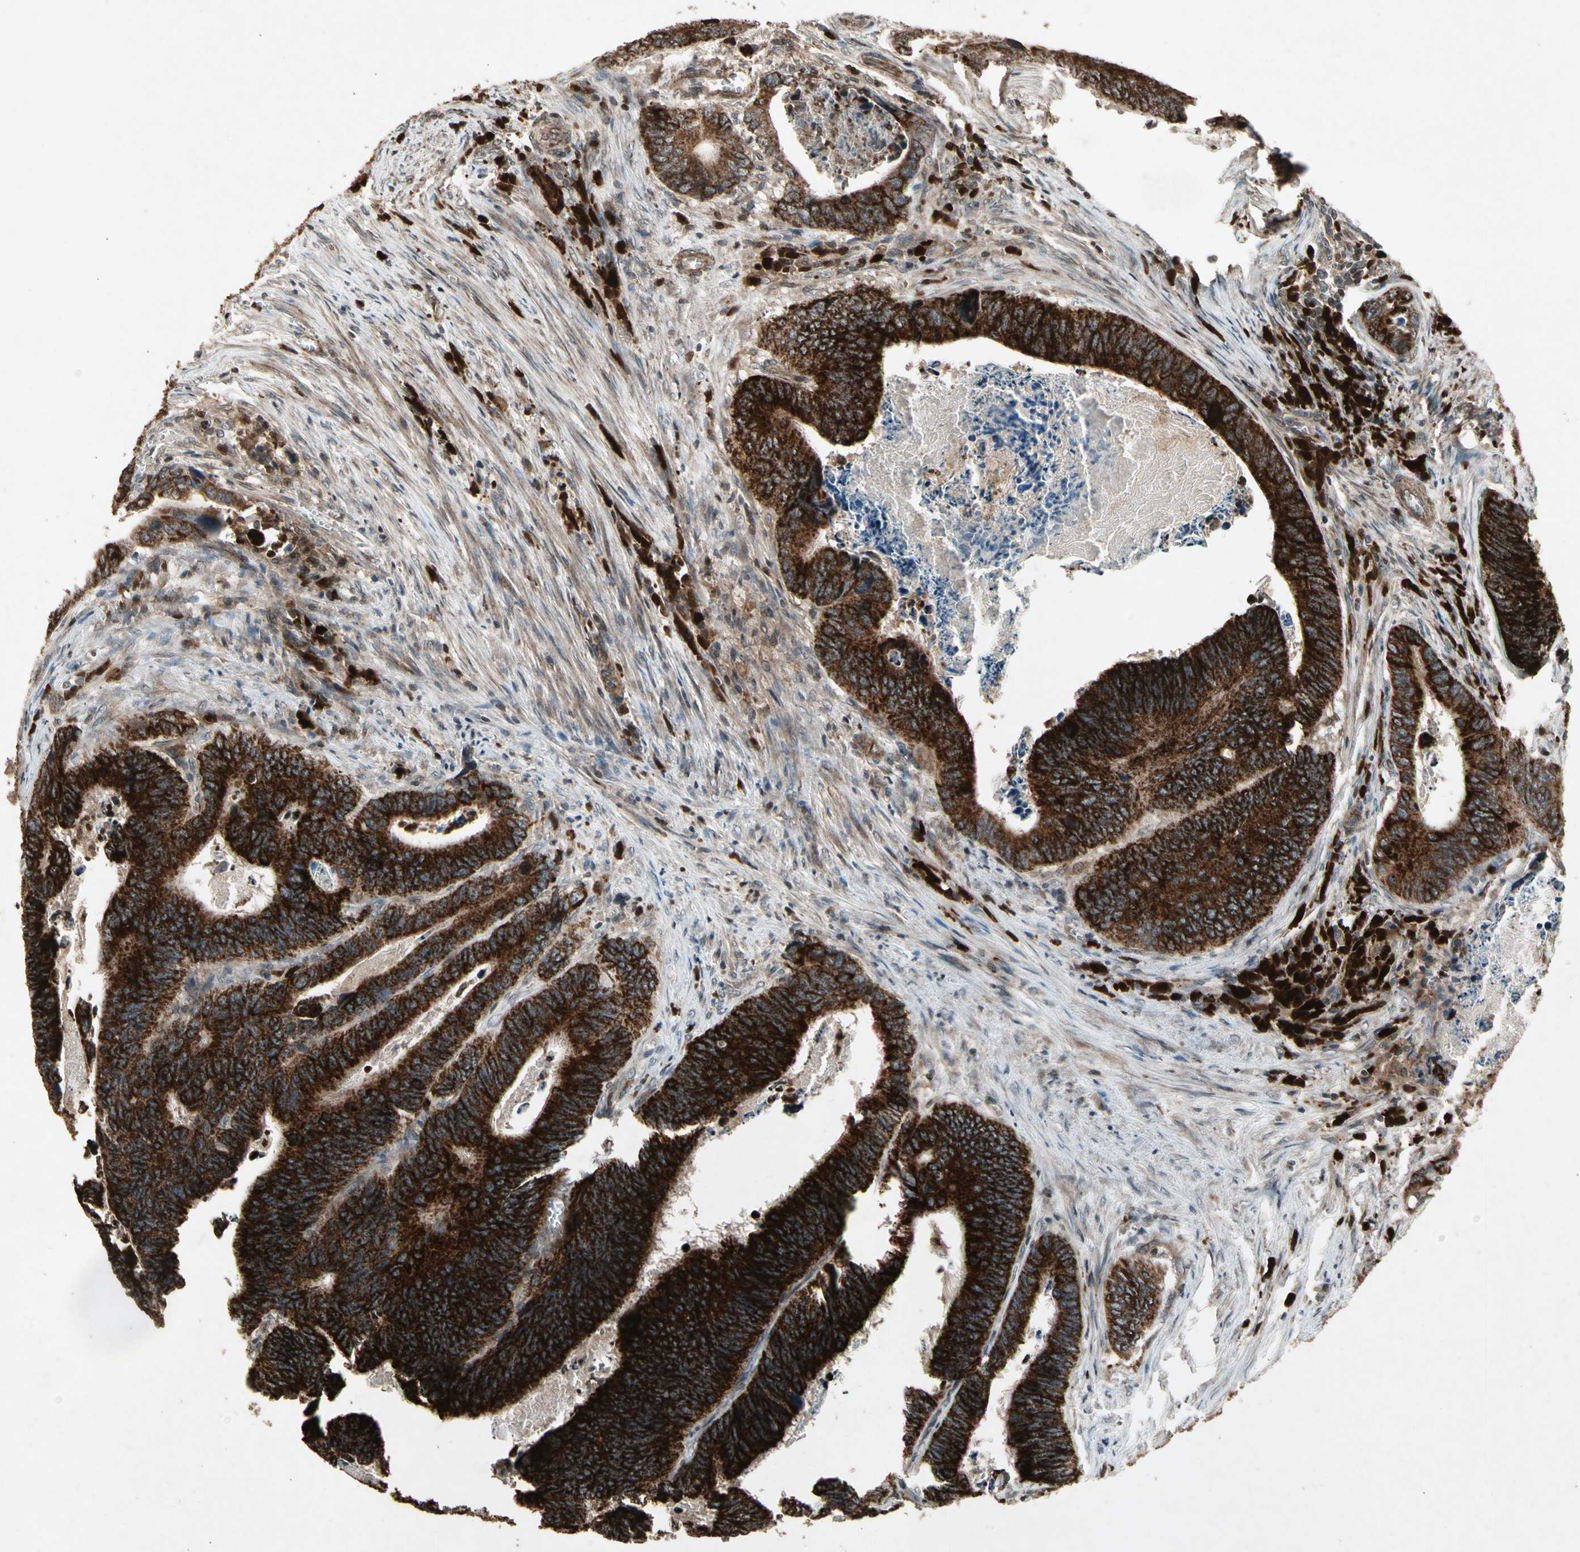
{"staining": {"intensity": "strong", "quantity": ">75%", "location": "cytoplasmic/membranous"}, "tissue": "colorectal cancer", "cell_type": "Tumor cells", "image_type": "cancer", "snomed": [{"axis": "morphology", "description": "Adenocarcinoma, NOS"}, {"axis": "topography", "description": "Colon"}], "caption": "A high amount of strong cytoplasmic/membranous expression is identified in approximately >75% of tumor cells in colorectal cancer (adenocarcinoma) tissue.", "gene": "GLRX", "patient": {"sex": "male", "age": 72}}